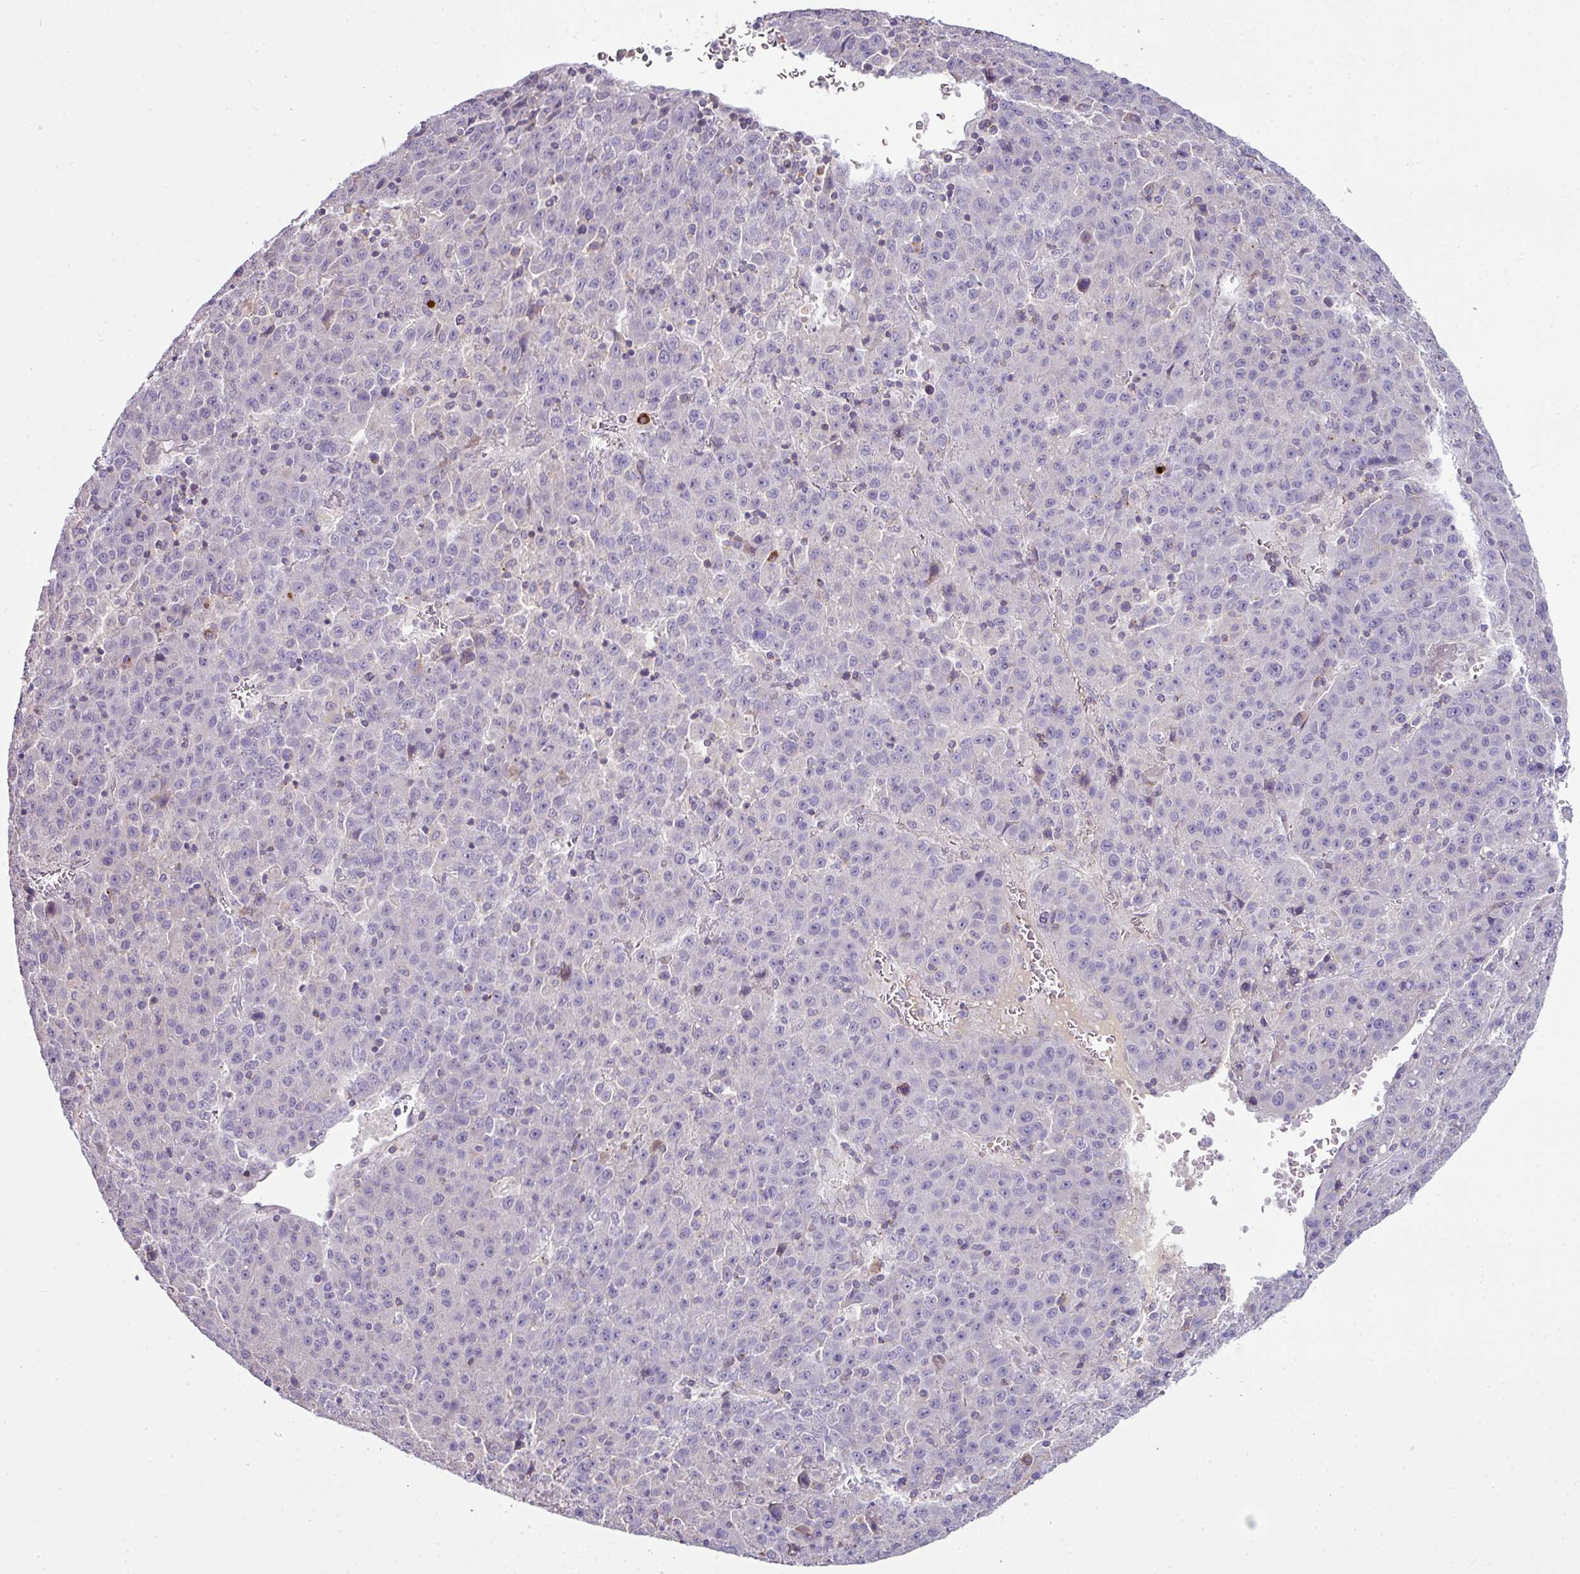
{"staining": {"intensity": "negative", "quantity": "none", "location": "none"}, "tissue": "liver cancer", "cell_type": "Tumor cells", "image_type": "cancer", "snomed": [{"axis": "morphology", "description": "Carcinoma, Hepatocellular, NOS"}, {"axis": "topography", "description": "Liver"}], "caption": "Liver cancer was stained to show a protein in brown. There is no significant positivity in tumor cells.", "gene": "SLAMF6", "patient": {"sex": "female", "age": 53}}